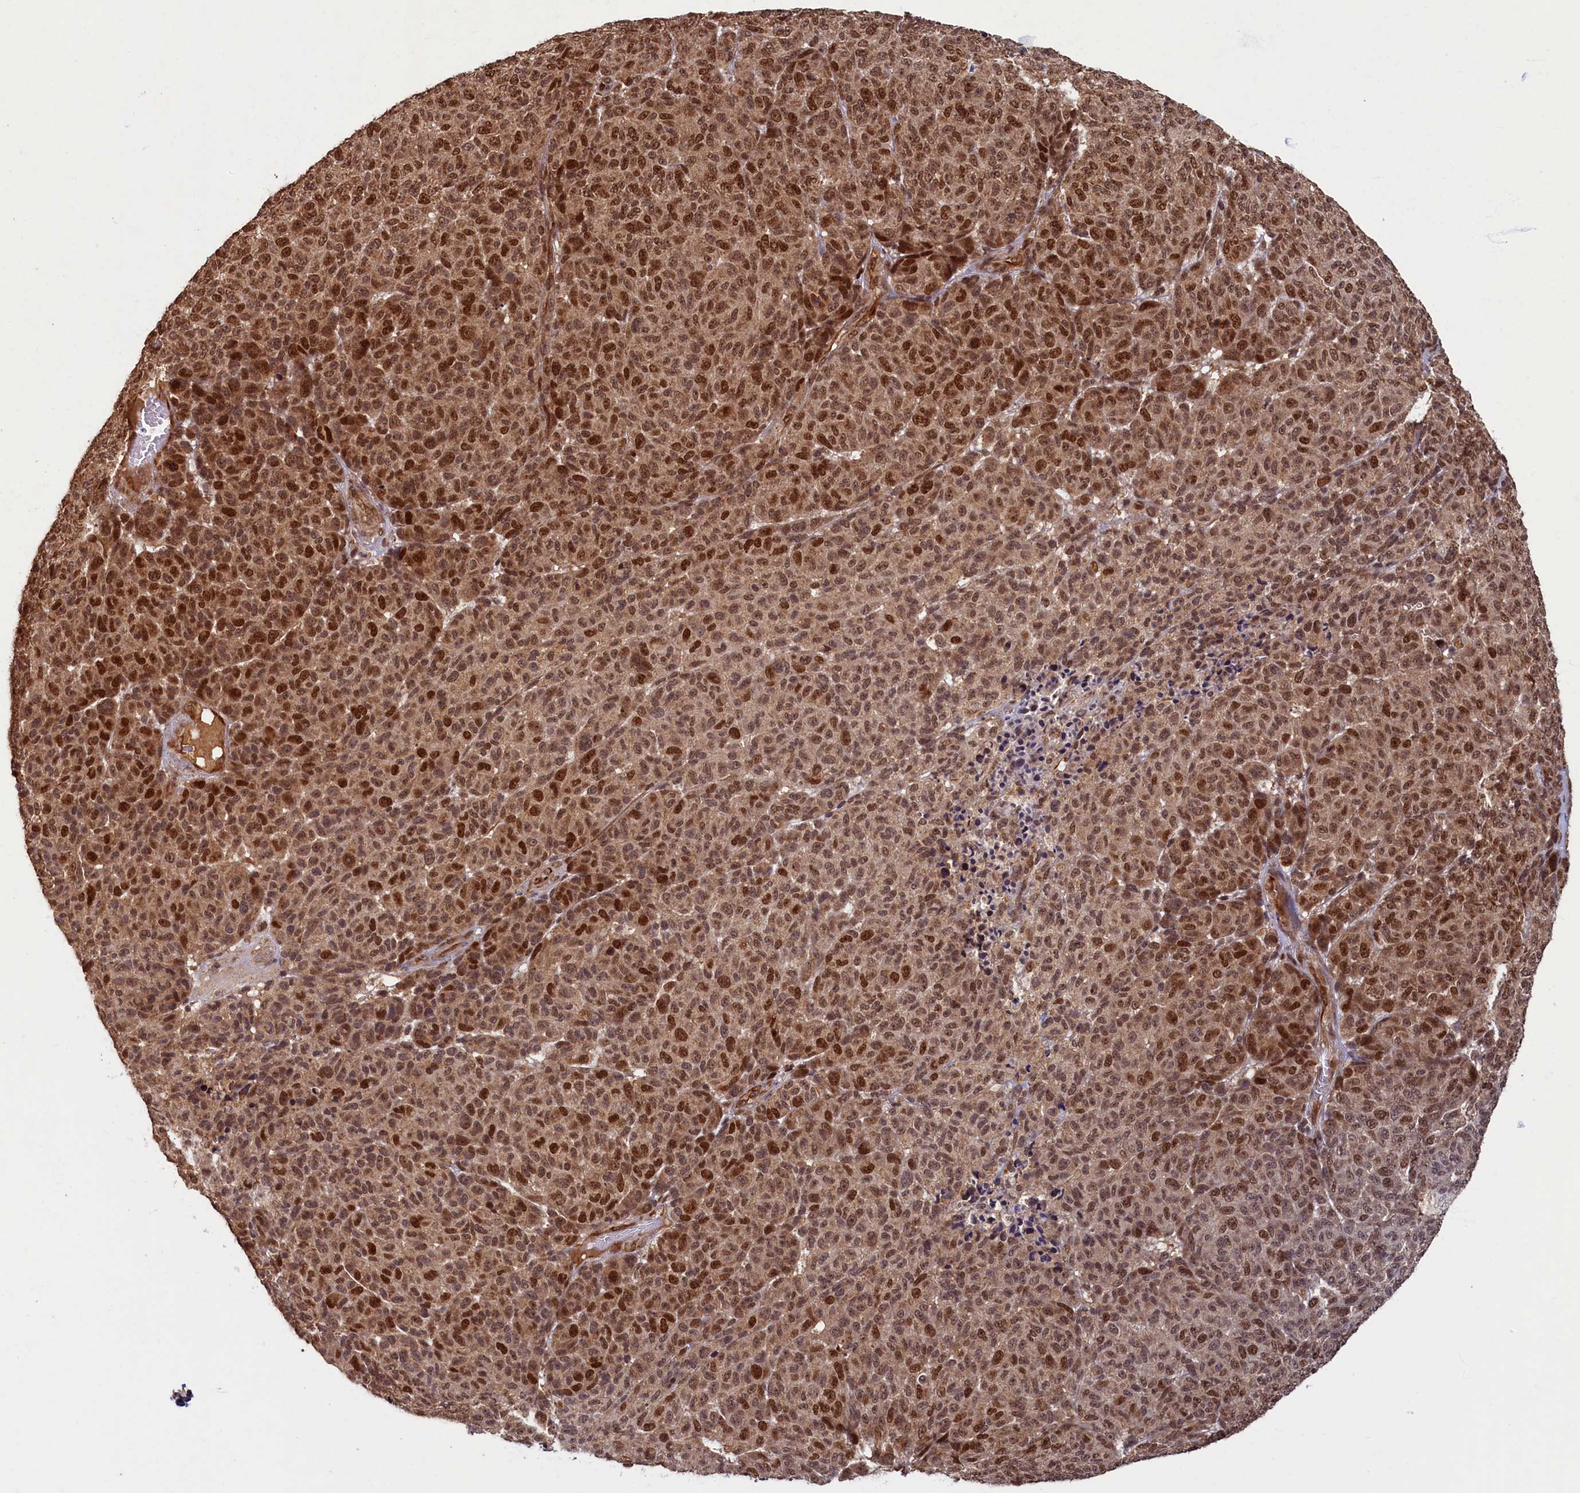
{"staining": {"intensity": "strong", "quantity": ">75%", "location": "nuclear"}, "tissue": "melanoma", "cell_type": "Tumor cells", "image_type": "cancer", "snomed": [{"axis": "morphology", "description": "Malignant melanoma, NOS"}, {"axis": "topography", "description": "Skin"}], "caption": "Malignant melanoma tissue shows strong nuclear expression in approximately >75% of tumor cells, visualized by immunohistochemistry. The protein of interest is shown in brown color, while the nuclei are stained blue.", "gene": "BRCA1", "patient": {"sex": "male", "age": 49}}